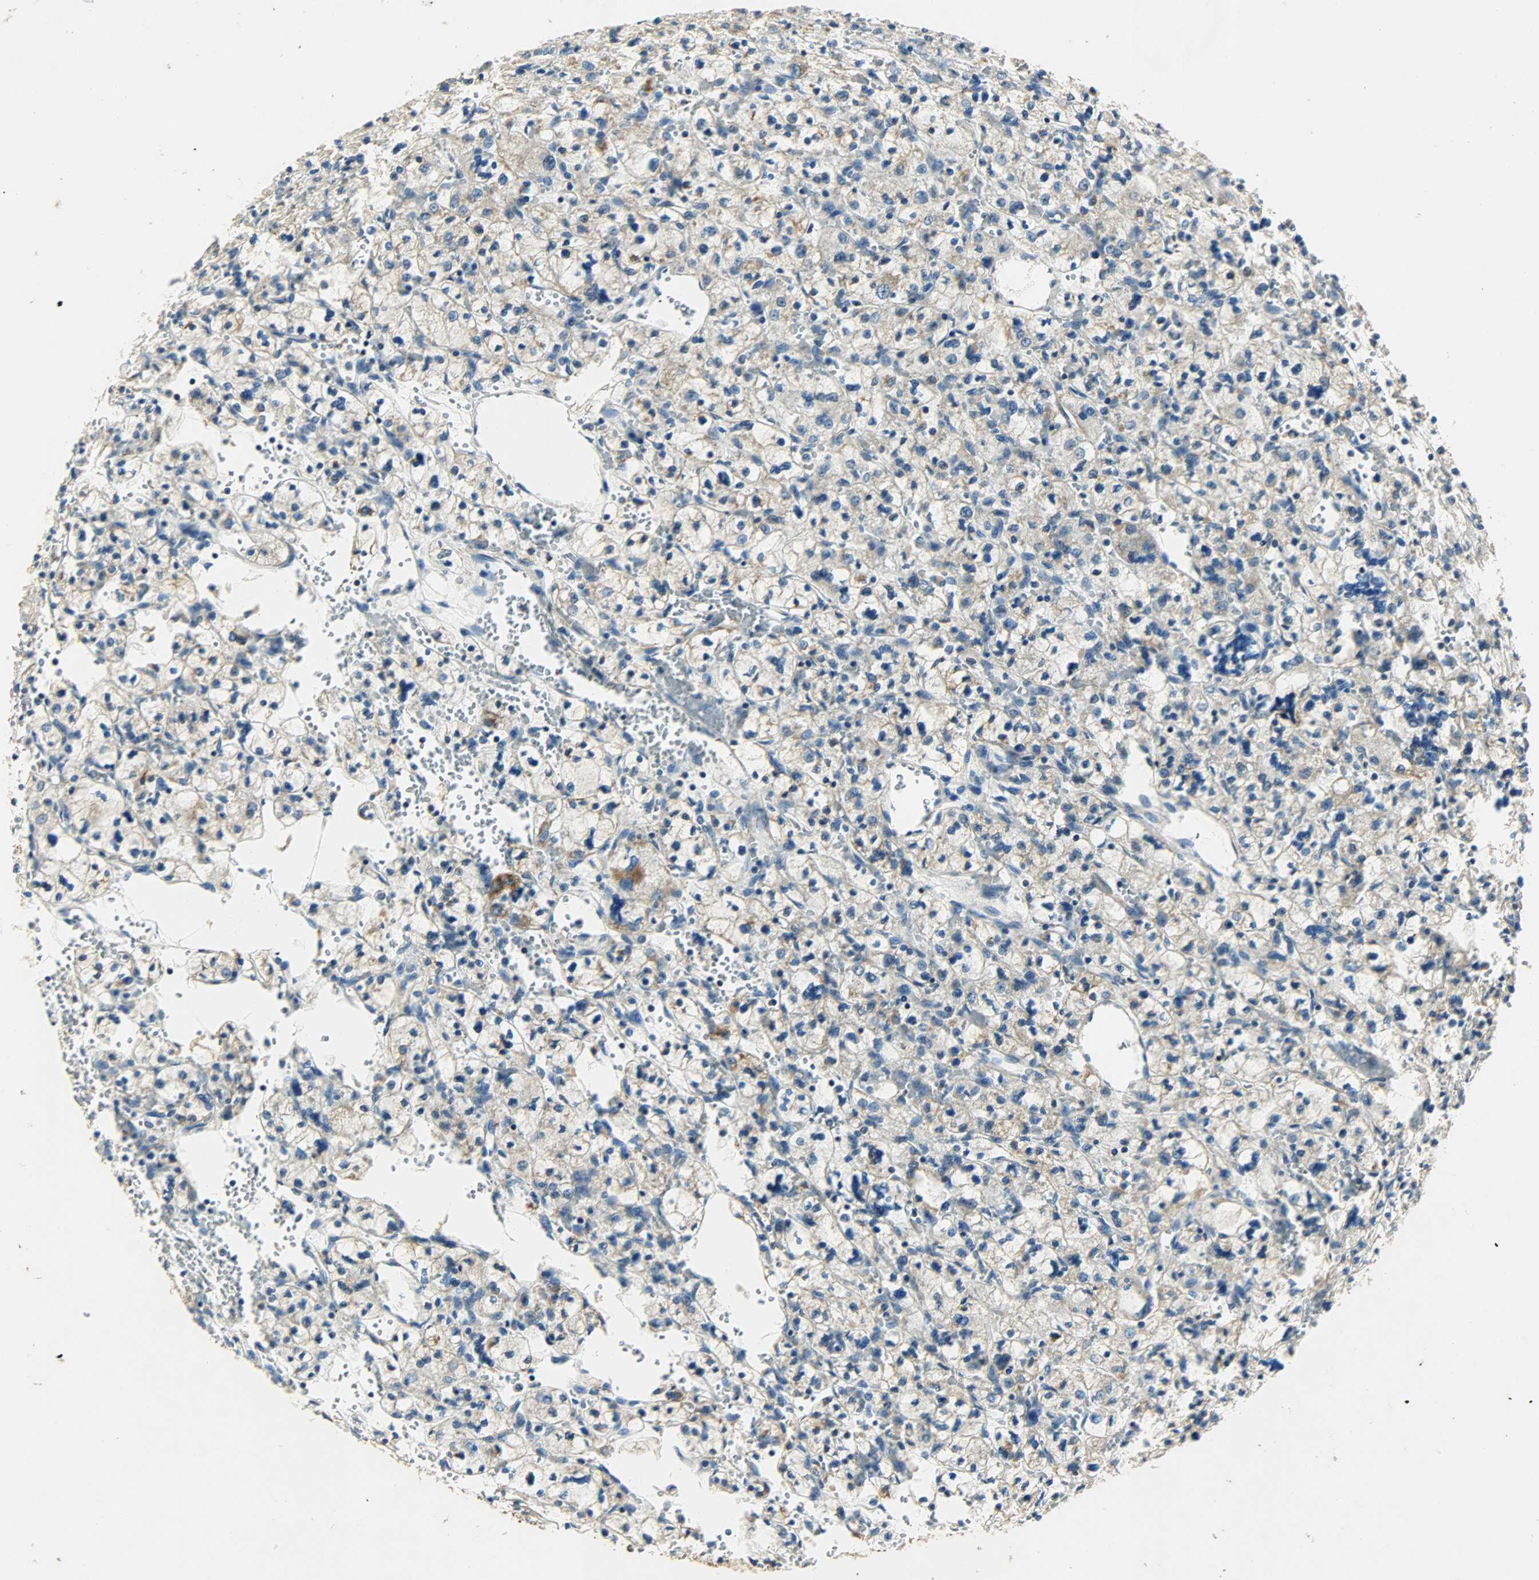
{"staining": {"intensity": "weak", "quantity": ">75%", "location": "cytoplasmic/membranous"}, "tissue": "renal cancer", "cell_type": "Tumor cells", "image_type": "cancer", "snomed": [{"axis": "morphology", "description": "Adenocarcinoma, NOS"}, {"axis": "topography", "description": "Kidney"}], "caption": "Immunohistochemical staining of human adenocarcinoma (renal) reveals low levels of weak cytoplasmic/membranous protein expression in about >75% of tumor cells.", "gene": "NNT", "patient": {"sex": "female", "age": 83}}